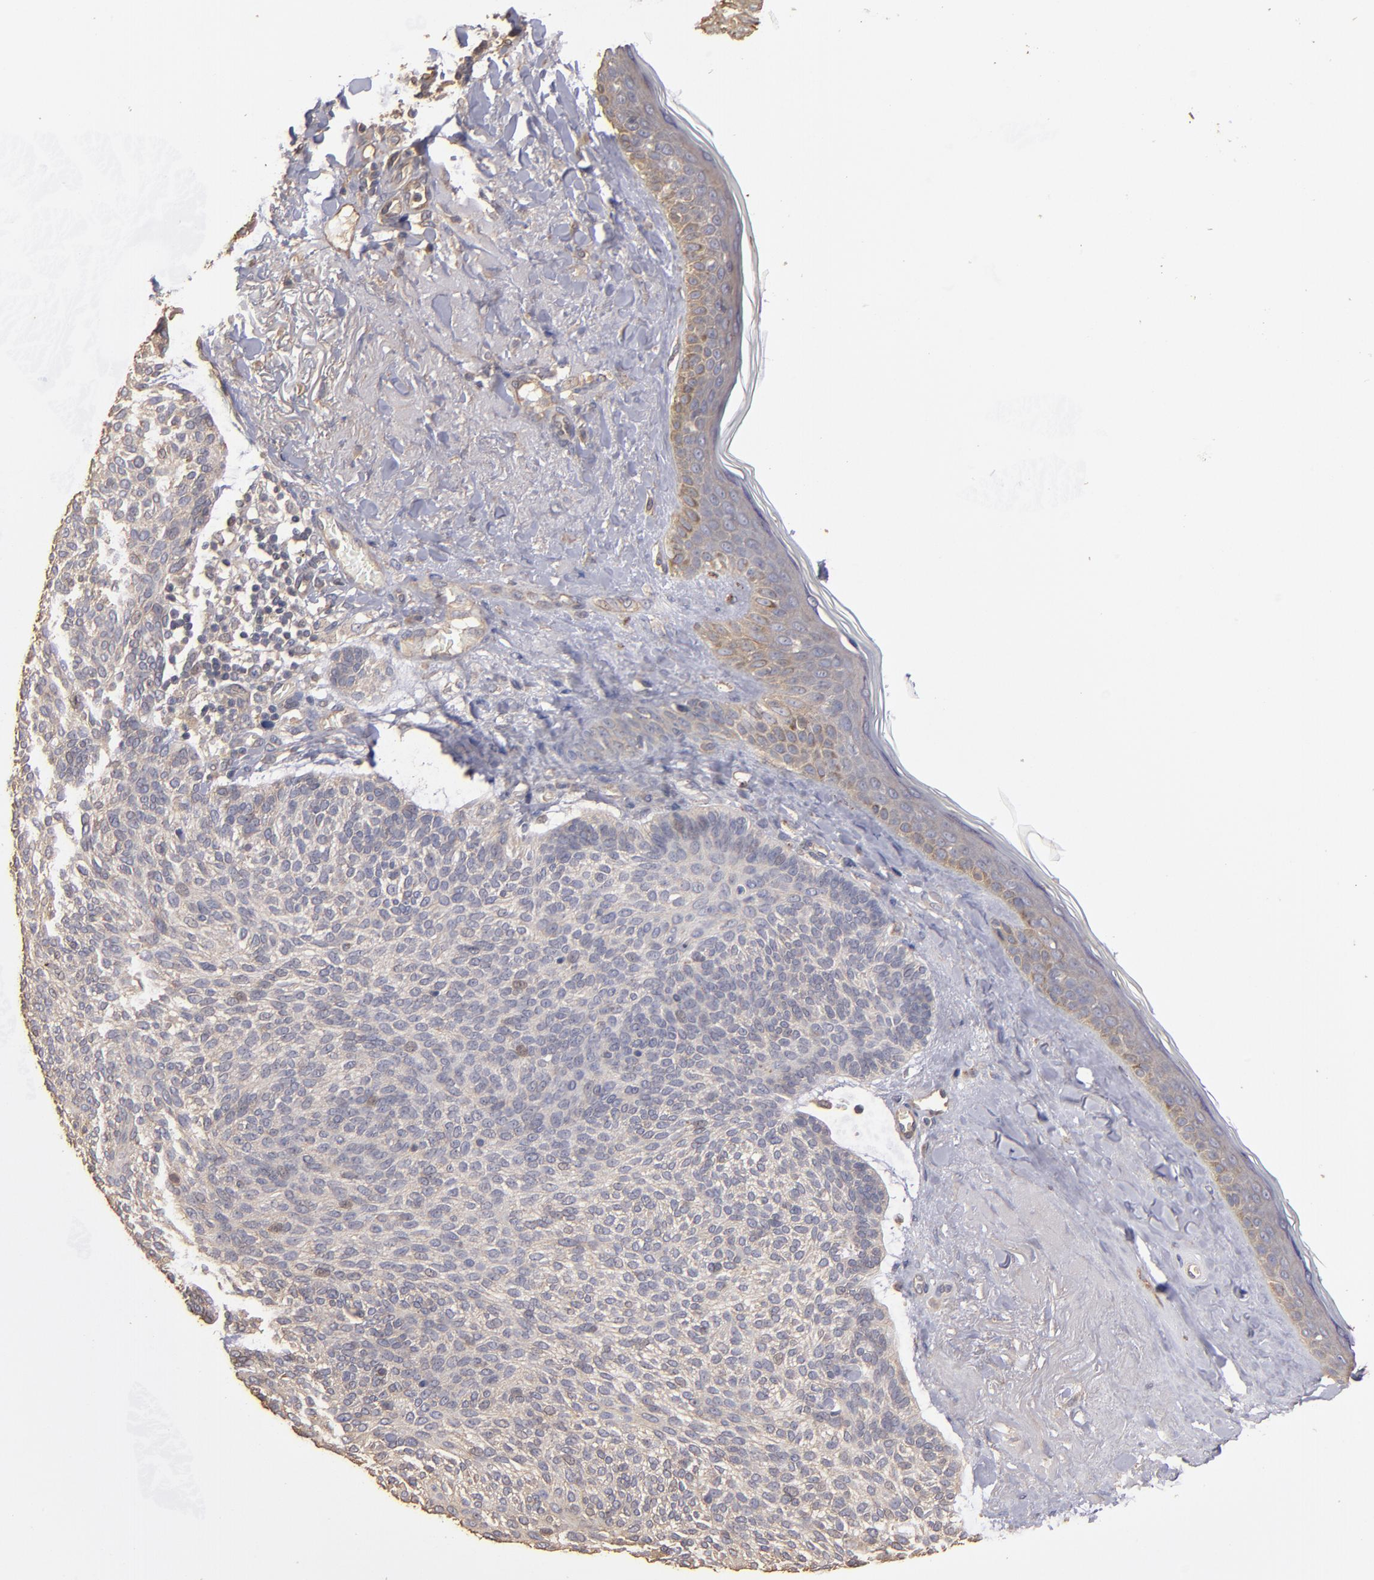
{"staining": {"intensity": "weak", "quantity": ">75%", "location": "cytoplasmic/membranous"}, "tissue": "skin cancer", "cell_type": "Tumor cells", "image_type": "cancer", "snomed": [{"axis": "morphology", "description": "Normal tissue, NOS"}, {"axis": "morphology", "description": "Basal cell carcinoma"}, {"axis": "topography", "description": "Skin"}], "caption": "Immunohistochemical staining of skin cancer exhibits low levels of weak cytoplasmic/membranous protein expression in approximately >75% of tumor cells.", "gene": "DMD", "patient": {"sex": "female", "age": 70}}